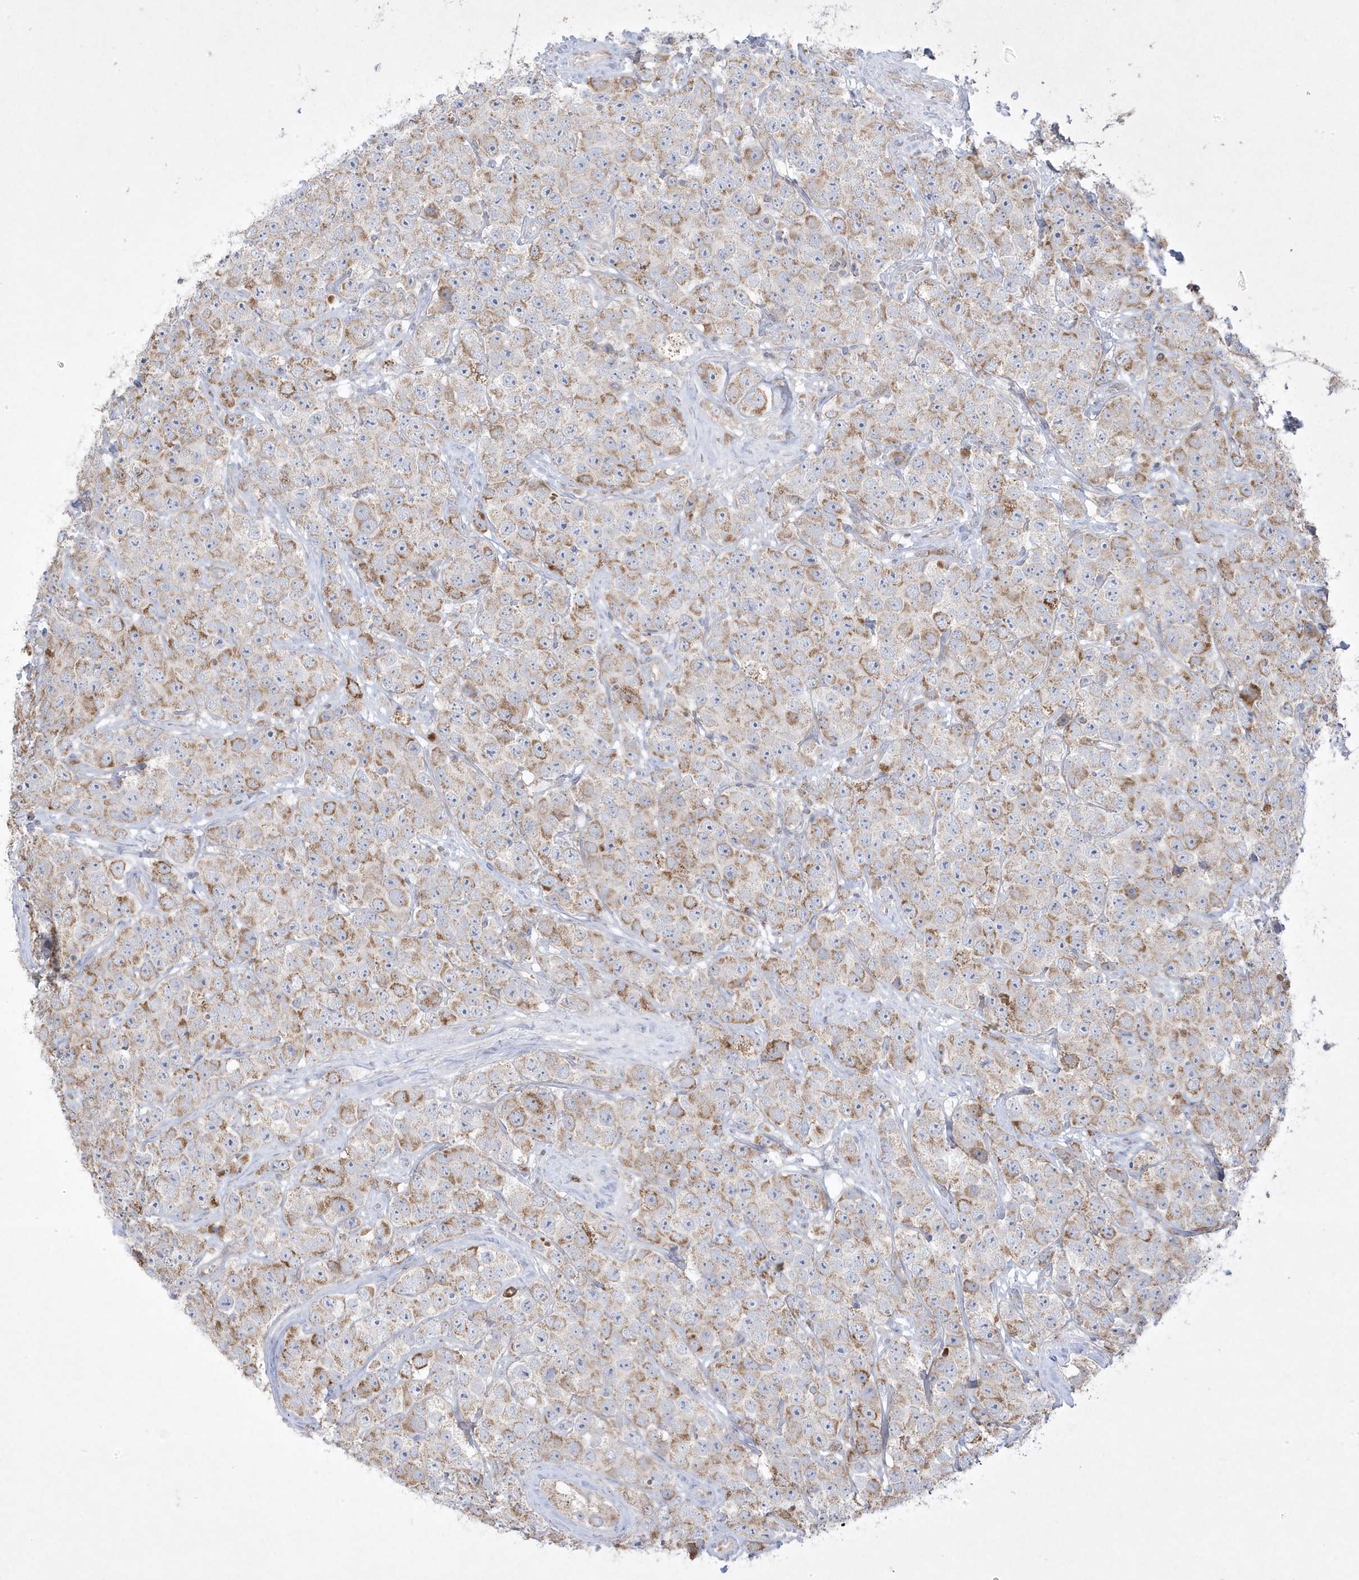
{"staining": {"intensity": "moderate", "quantity": "25%-75%", "location": "cytoplasmic/membranous"}, "tissue": "testis cancer", "cell_type": "Tumor cells", "image_type": "cancer", "snomed": [{"axis": "morphology", "description": "Seminoma, NOS"}, {"axis": "topography", "description": "Testis"}], "caption": "A brown stain shows moderate cytoplasmic/membranous positivity of a protein in testis cancer (seminoma) tumor cells.", "gene": "ADAMTSL3", "patient": {"sex": "male", "age": 28}}